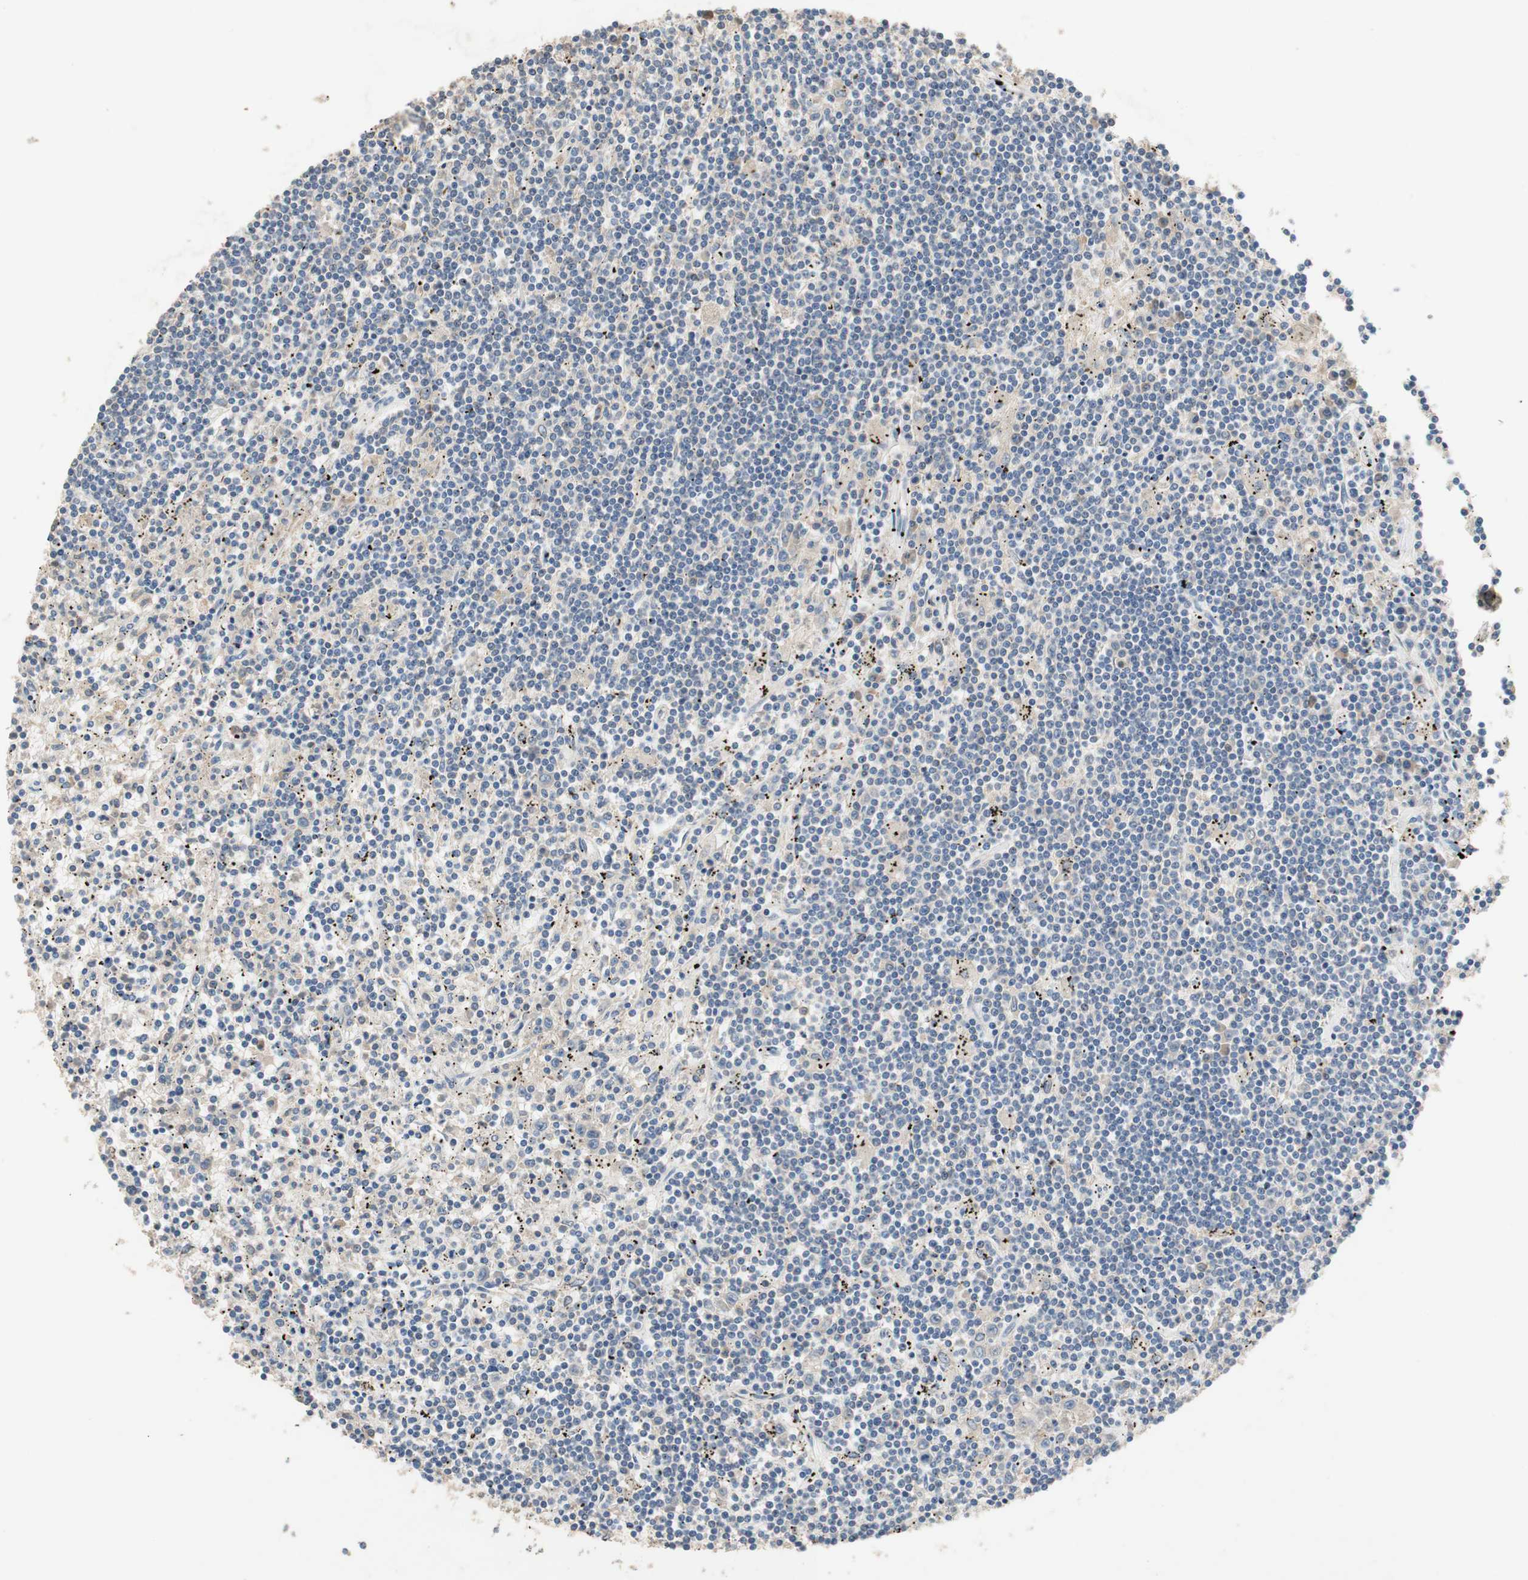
{"staining": {"intensity": "negative", "quantity": "none", "location": "none"}, "tissue": "lymphoma", "cell_type": "Tumor cells", "image_type": "cancer", "snomed": [{"axis": "morphology", "description": "Malignant lymphoma, non-Hodgkin's type, Low grade"}, {"axis": "topography", "description": "Spleen"}], "caption": "A micrograph of human malignant lymphoma, non-Hodgkin's type (low-grade) is negative for staining in tumor cells.", "gene": "ADAP1", "patient": {"sex": "male", "age": 76}}